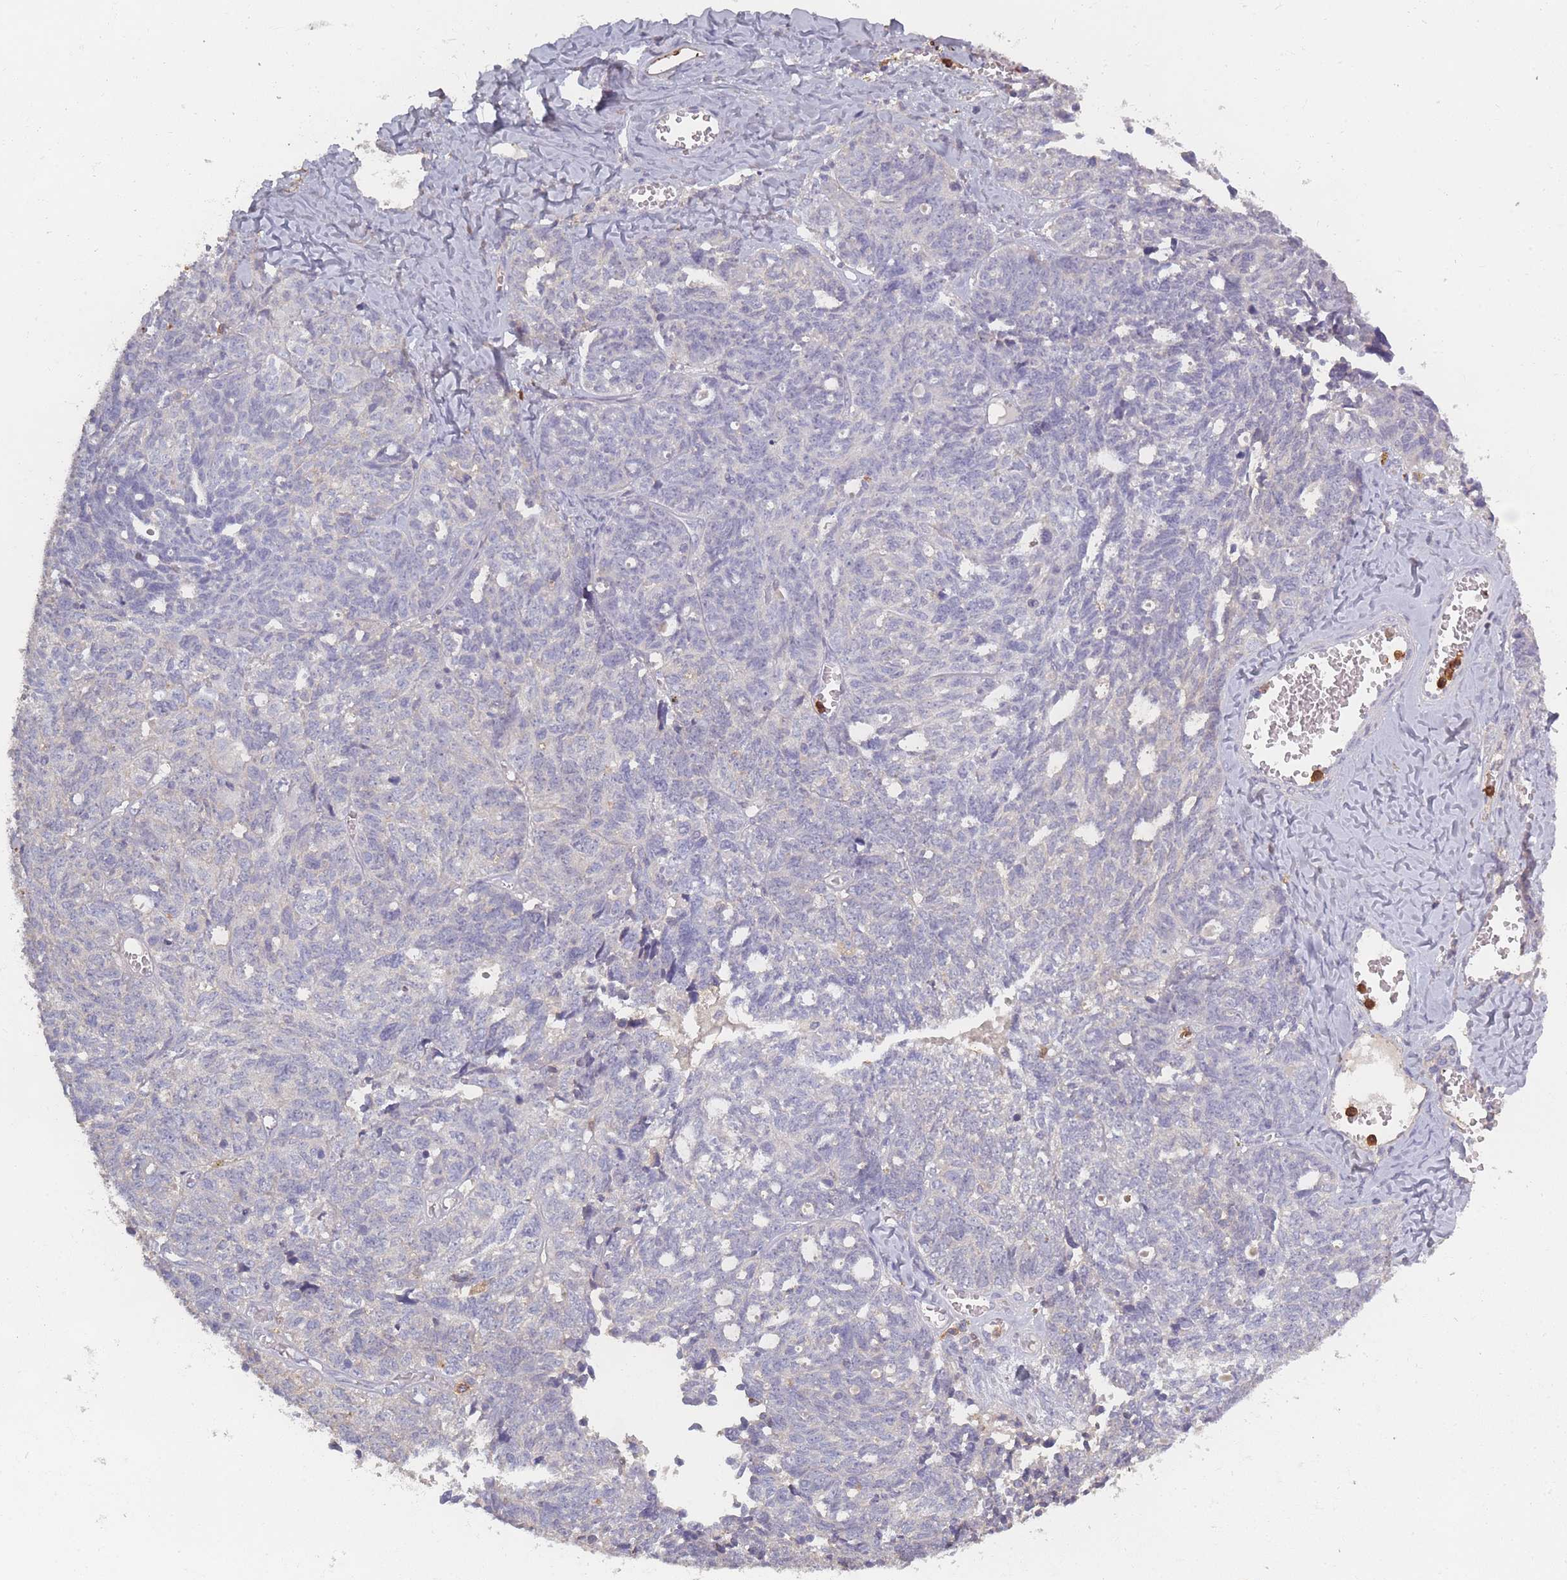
{"staining": {"intensity": "negative", "quantity": "none", "location": "none"}, "tissue": "ovarian cancer", "cell_type": "Tumor cells", "image_type": "cancer", "snomed": [{"axis": "morphology", "description": "Cystadenocarcinoma, serous, NOS"}, {"axis": "topography", "description": "Ovary"}], "caption": "IHC of human serous cystadenocarcinoma (ovarian) demonstrates no staining in tumor cells.", "gene": "BST1", "patient": {"sex": "female", "age": 79}}